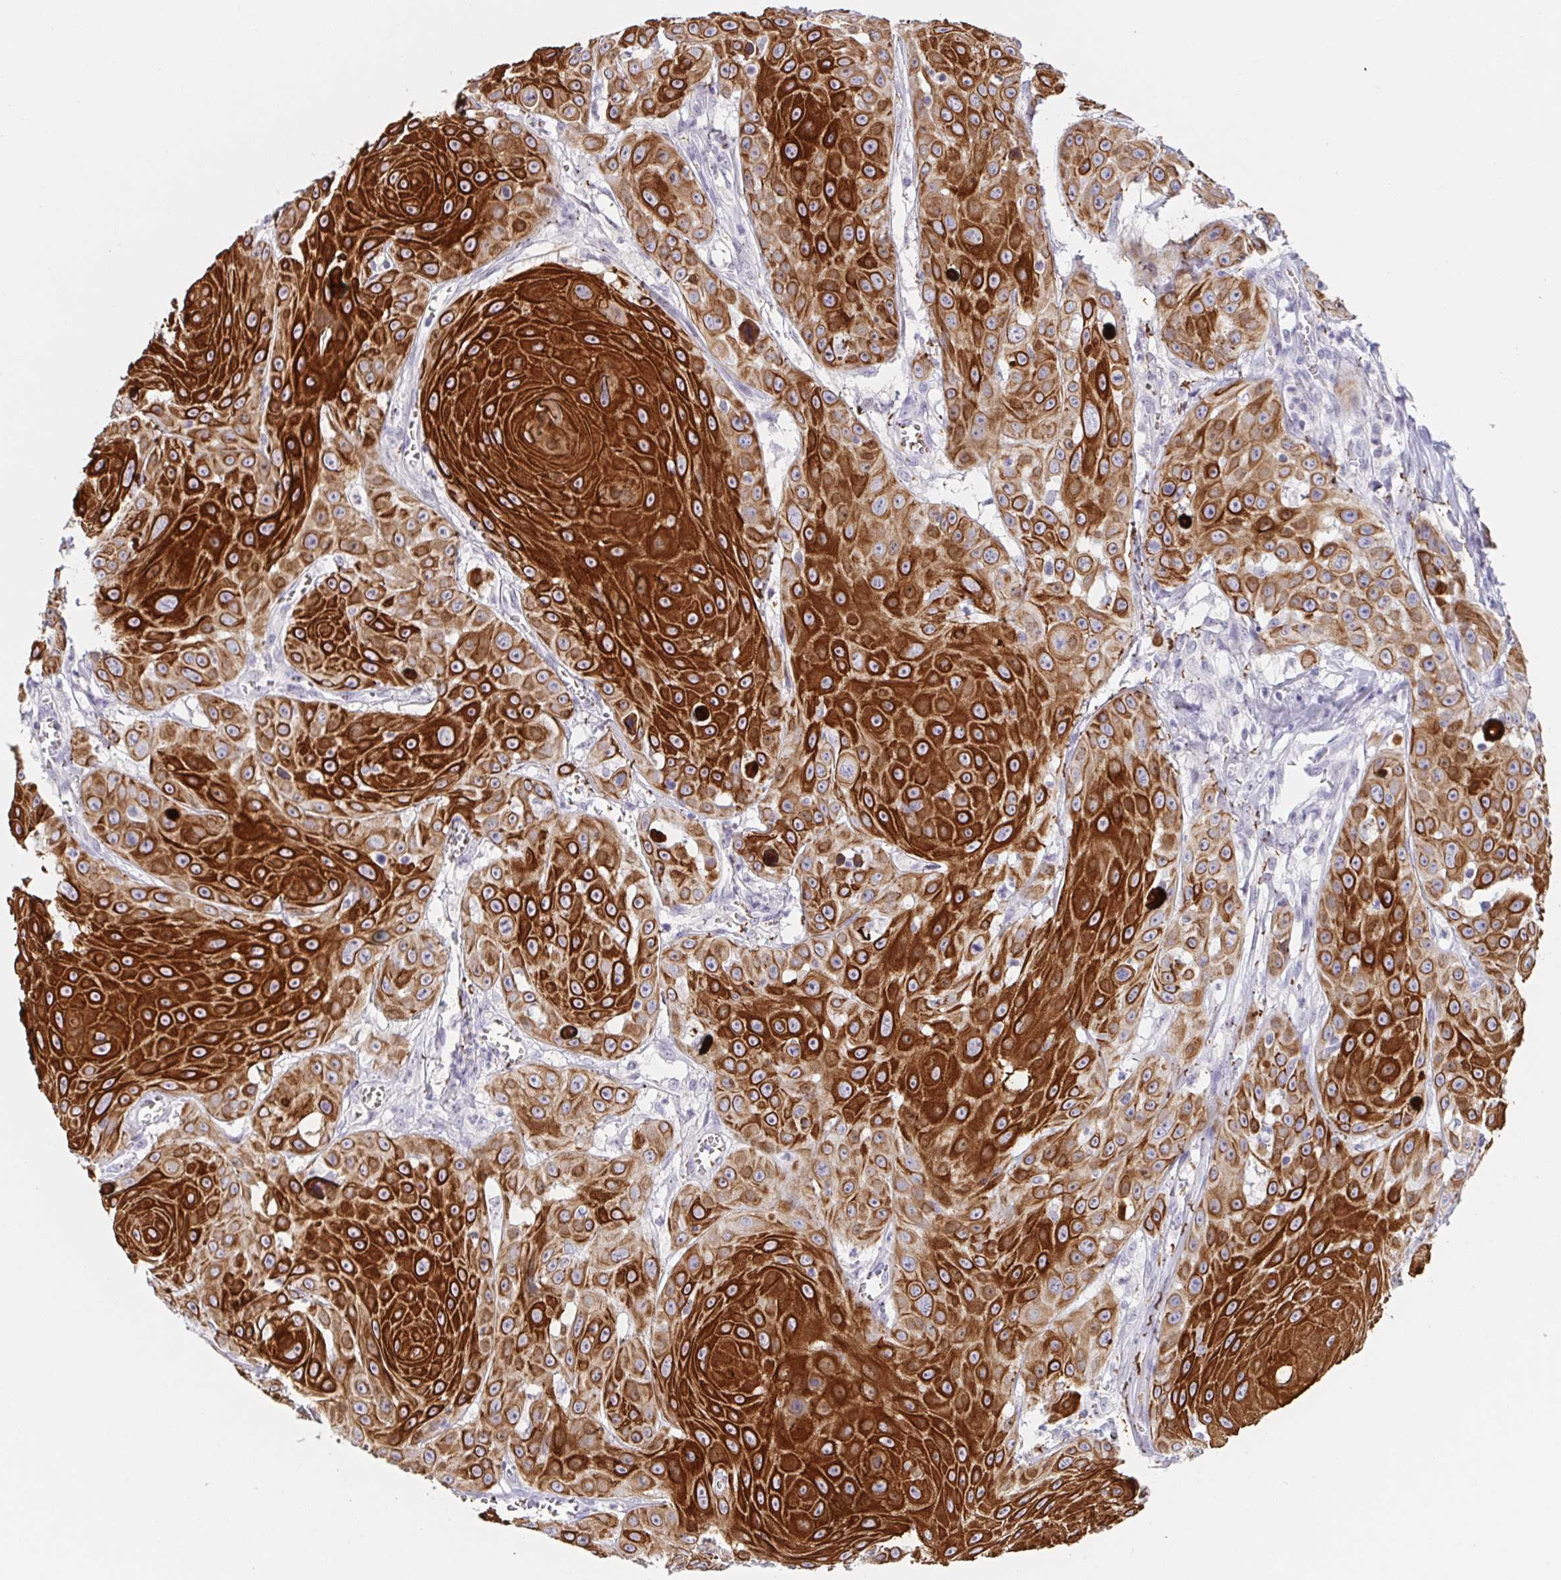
{"staining": {"intensity": "strong", "quantity": ">75%", "location": "cytoplasmic/membranous"}, "tissue": "head and neck cancer", "cell_type": "Tumor cells", "image_type": "cancer", "snomed": [{"axis": "morphology", "description": "Squamous cell carcinoma, NOS"}, {"axis": "topography", "description": "Oral tissue"}, {"axis": "topography", "description": "Head-Neck"}], "caption": "Immunohistochemistry photomicrograph of human head and neck squamous cell carcinoma stained for a protein (brown), which displays high levels of strong cytoplasmic/membranous positivity in approximately >75% of tumor cells.", "gene": "RHOV", "patient": {"sex": "male", "age": 81}}